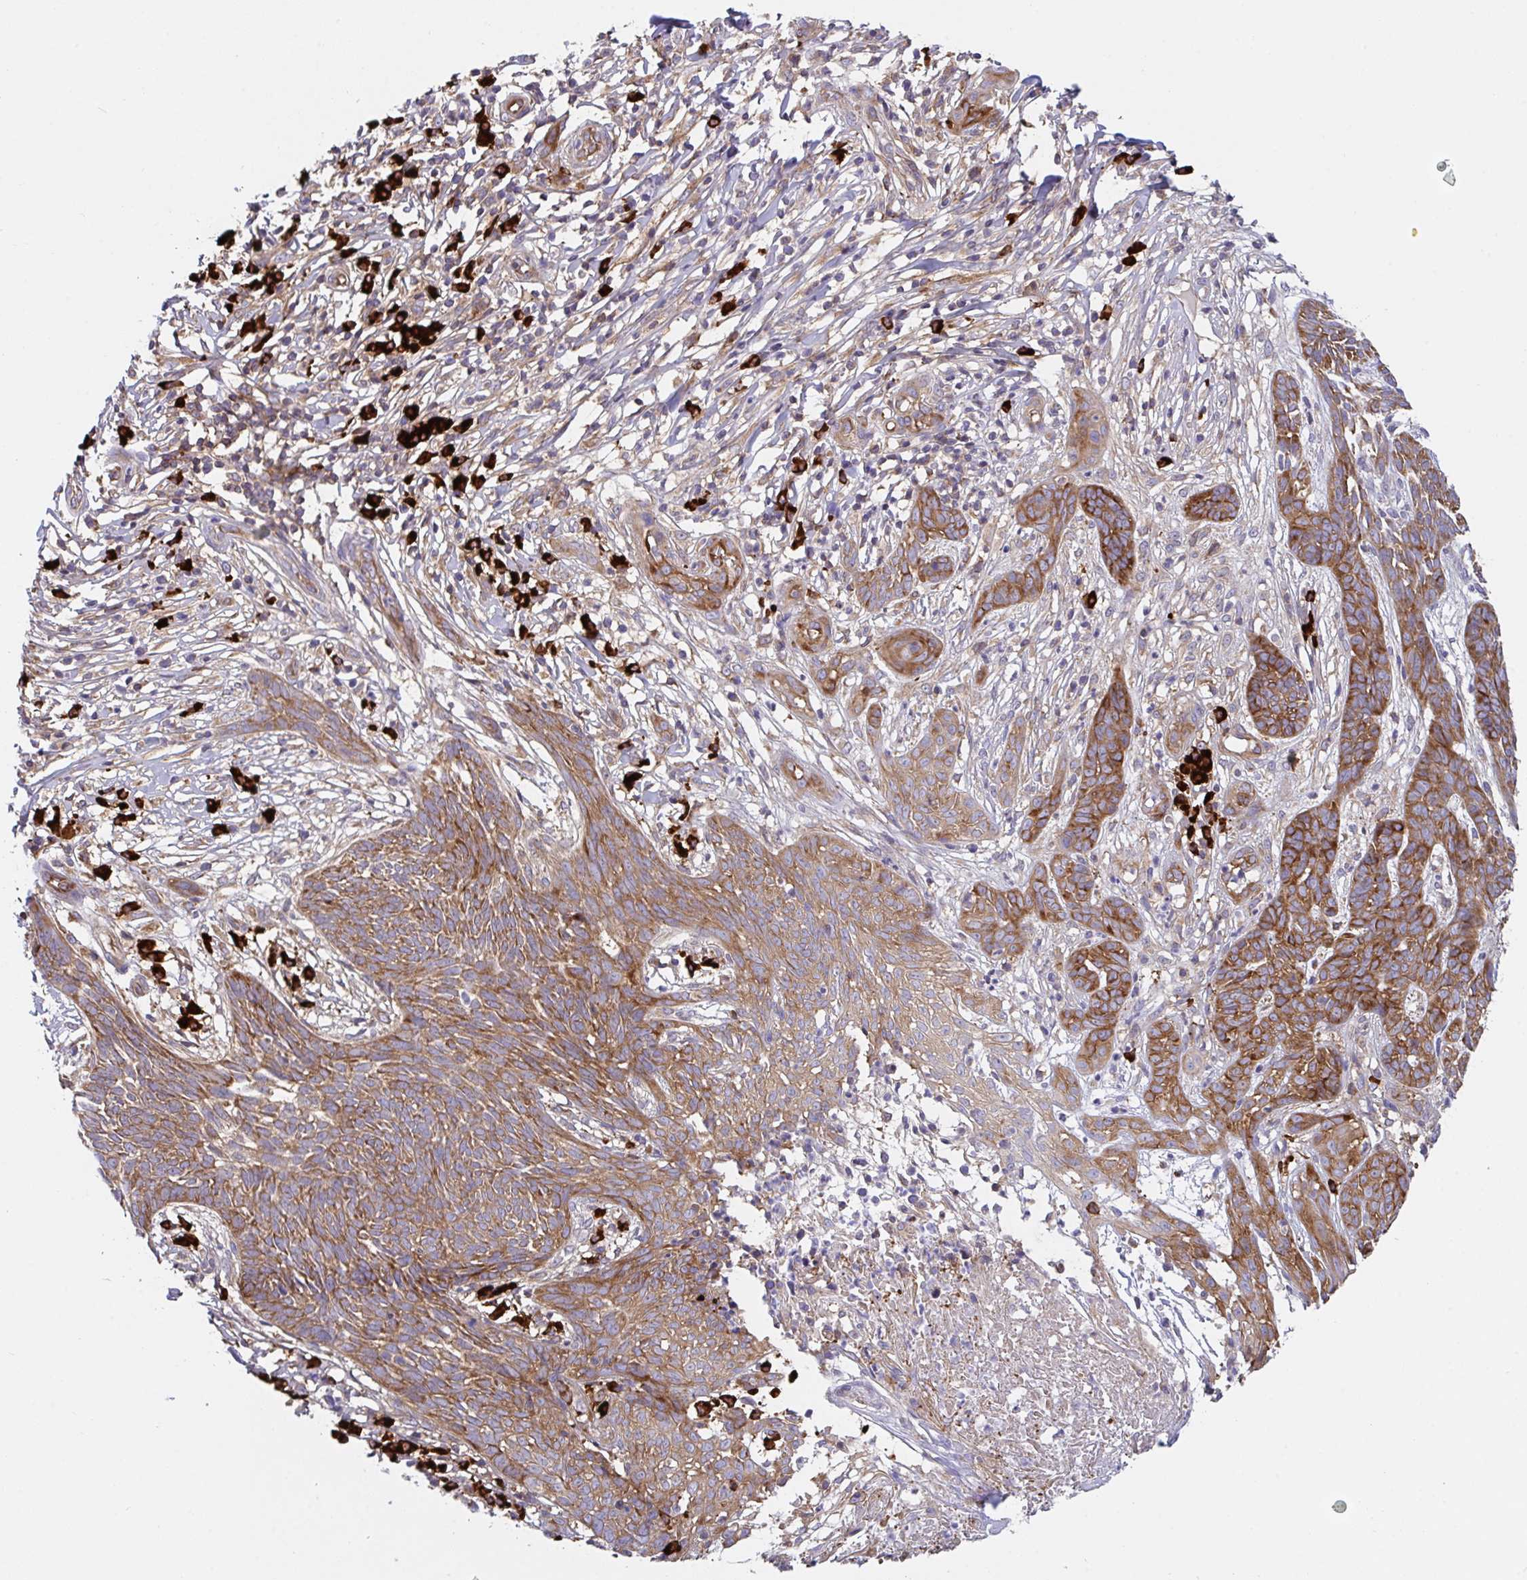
{"staining": {"intensity": "moderate", "quantity": ">75%", "location": "cytoplasmic/membranous"}, "tissue": "skin cancer", "cell_type": "Tumor cells", "image_type": "cancer", "snomed": [{"axis": "morphology", "description": "Basal cell carcinoma"}, {"axis": "topography", "description": "Skin"}, {"axis": "topography", "description": "Skin, foot"}], "caption": "A brown stain shows moderate cytoplasmic/membranous expression of a protein in skin cancer (basal cell carcinoma) tumor cells.", "gene": "YARS2", "patient": {"sex": "female", "age": 86}}